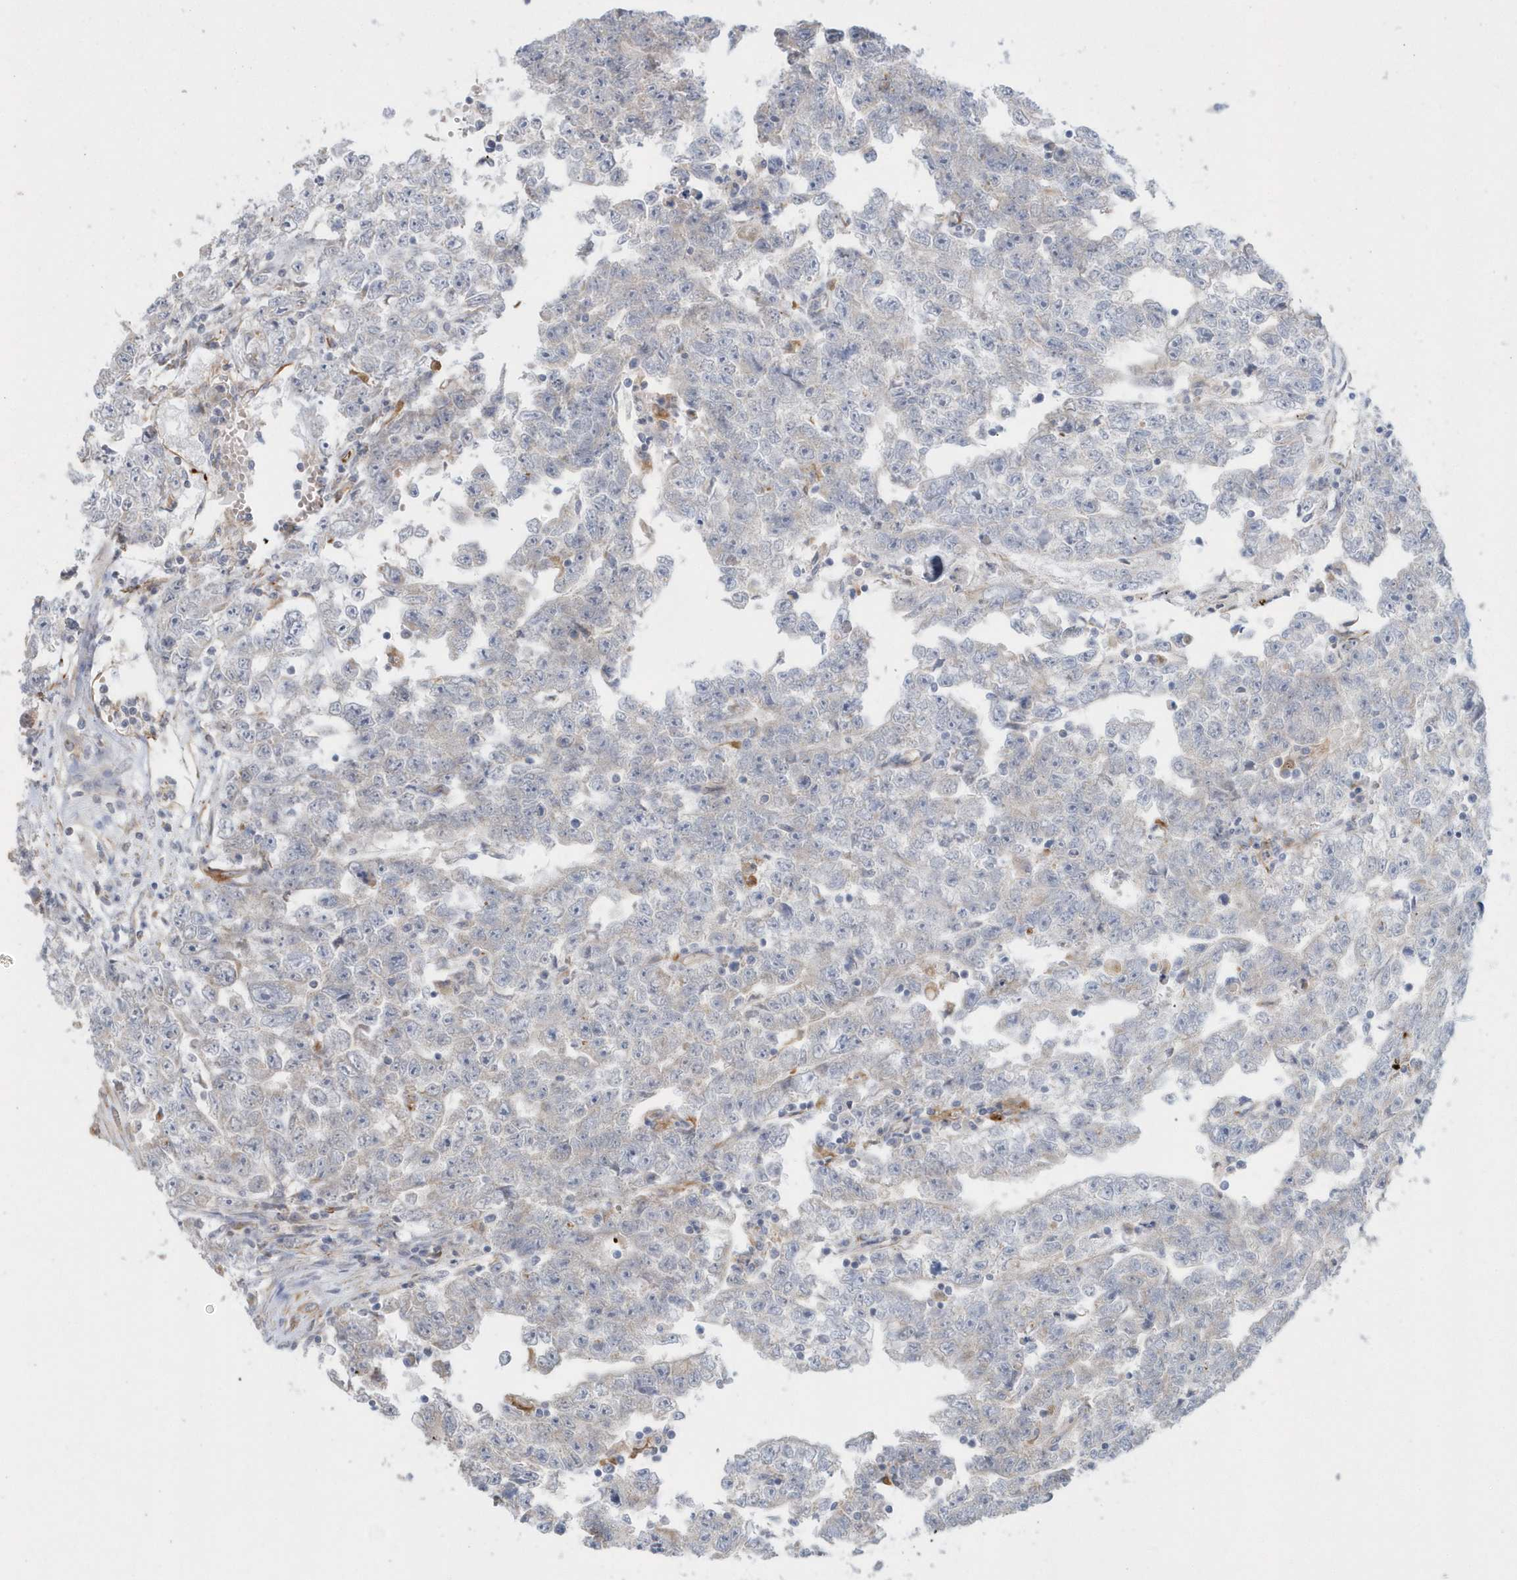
{"staining": {"intensity": "negative", "quantity": "none", "location": "none"}, "tissue": "testis cancer", "cell_type": "Tumor cells", "image_type": "cancer", "snomed": [{"axis": "morphology", "description": "Carcinoma, Embryonal, NOS"}, {"axis": "topography", "description": "Testis"}], "caption": "Immunohistochemistry (IHC) histopathology image of human testis cancer stained for a protein (brown), which displays no staining in tumor cells.", "gene": "RAB17", "patient": {"sex": "male", "age": 25}}